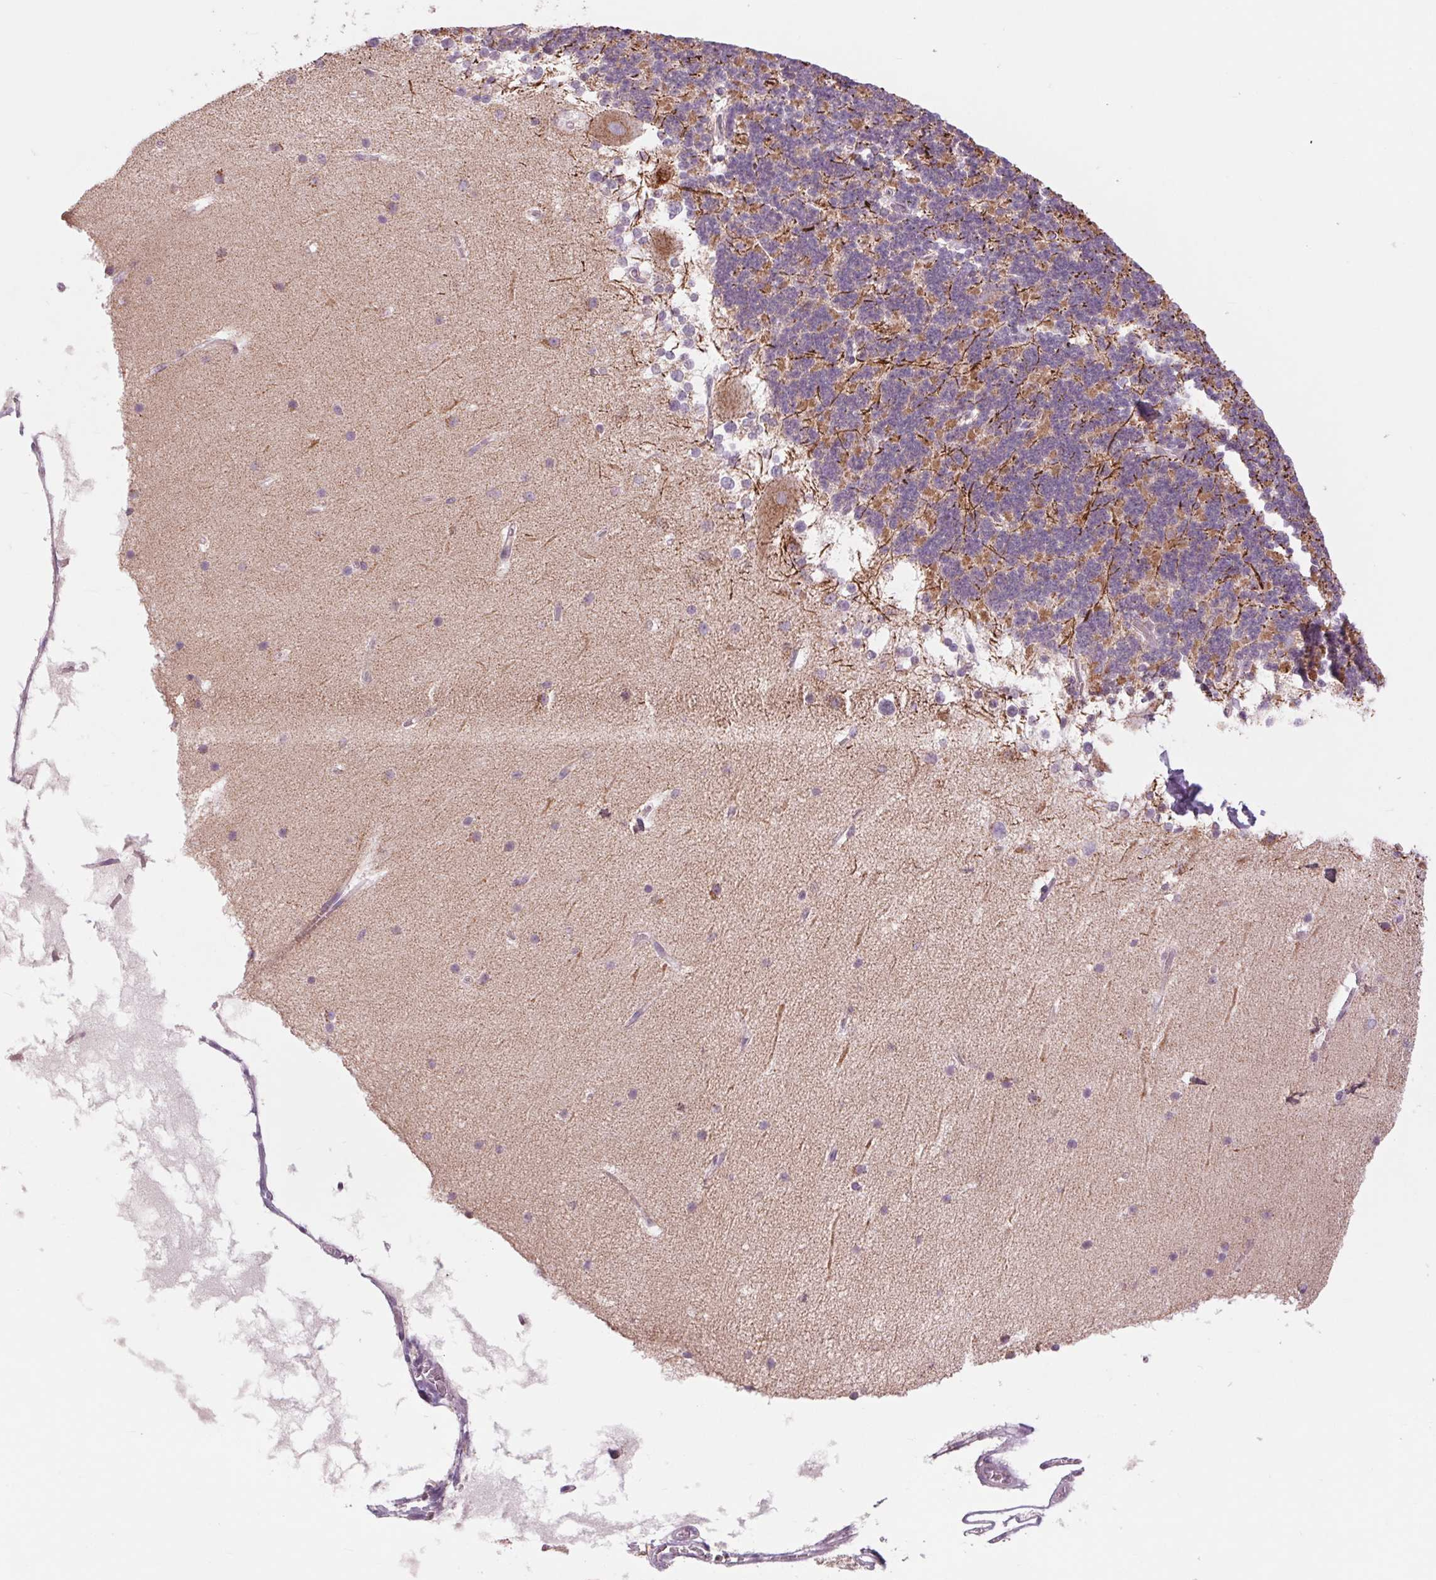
{"staining": {"intensity": "negative", "quantity": "none", "location": "none"}, "tissue": "cerebellum", "cell_type": "Cells in granular layer", "image_type": "normal", "snomed": [{"axis": "morphology", "description": "Normal tissue, NOS"}, {"axis": "topography", "description": "Cerebellum"}], "caption": "Protein analysis of normal cerebellum exhibits no significant staining in cells in granular layer. Nuclei are stained in blue.", "gene": "COX6A1", "patient": {"sex": "female", "age": 19}}